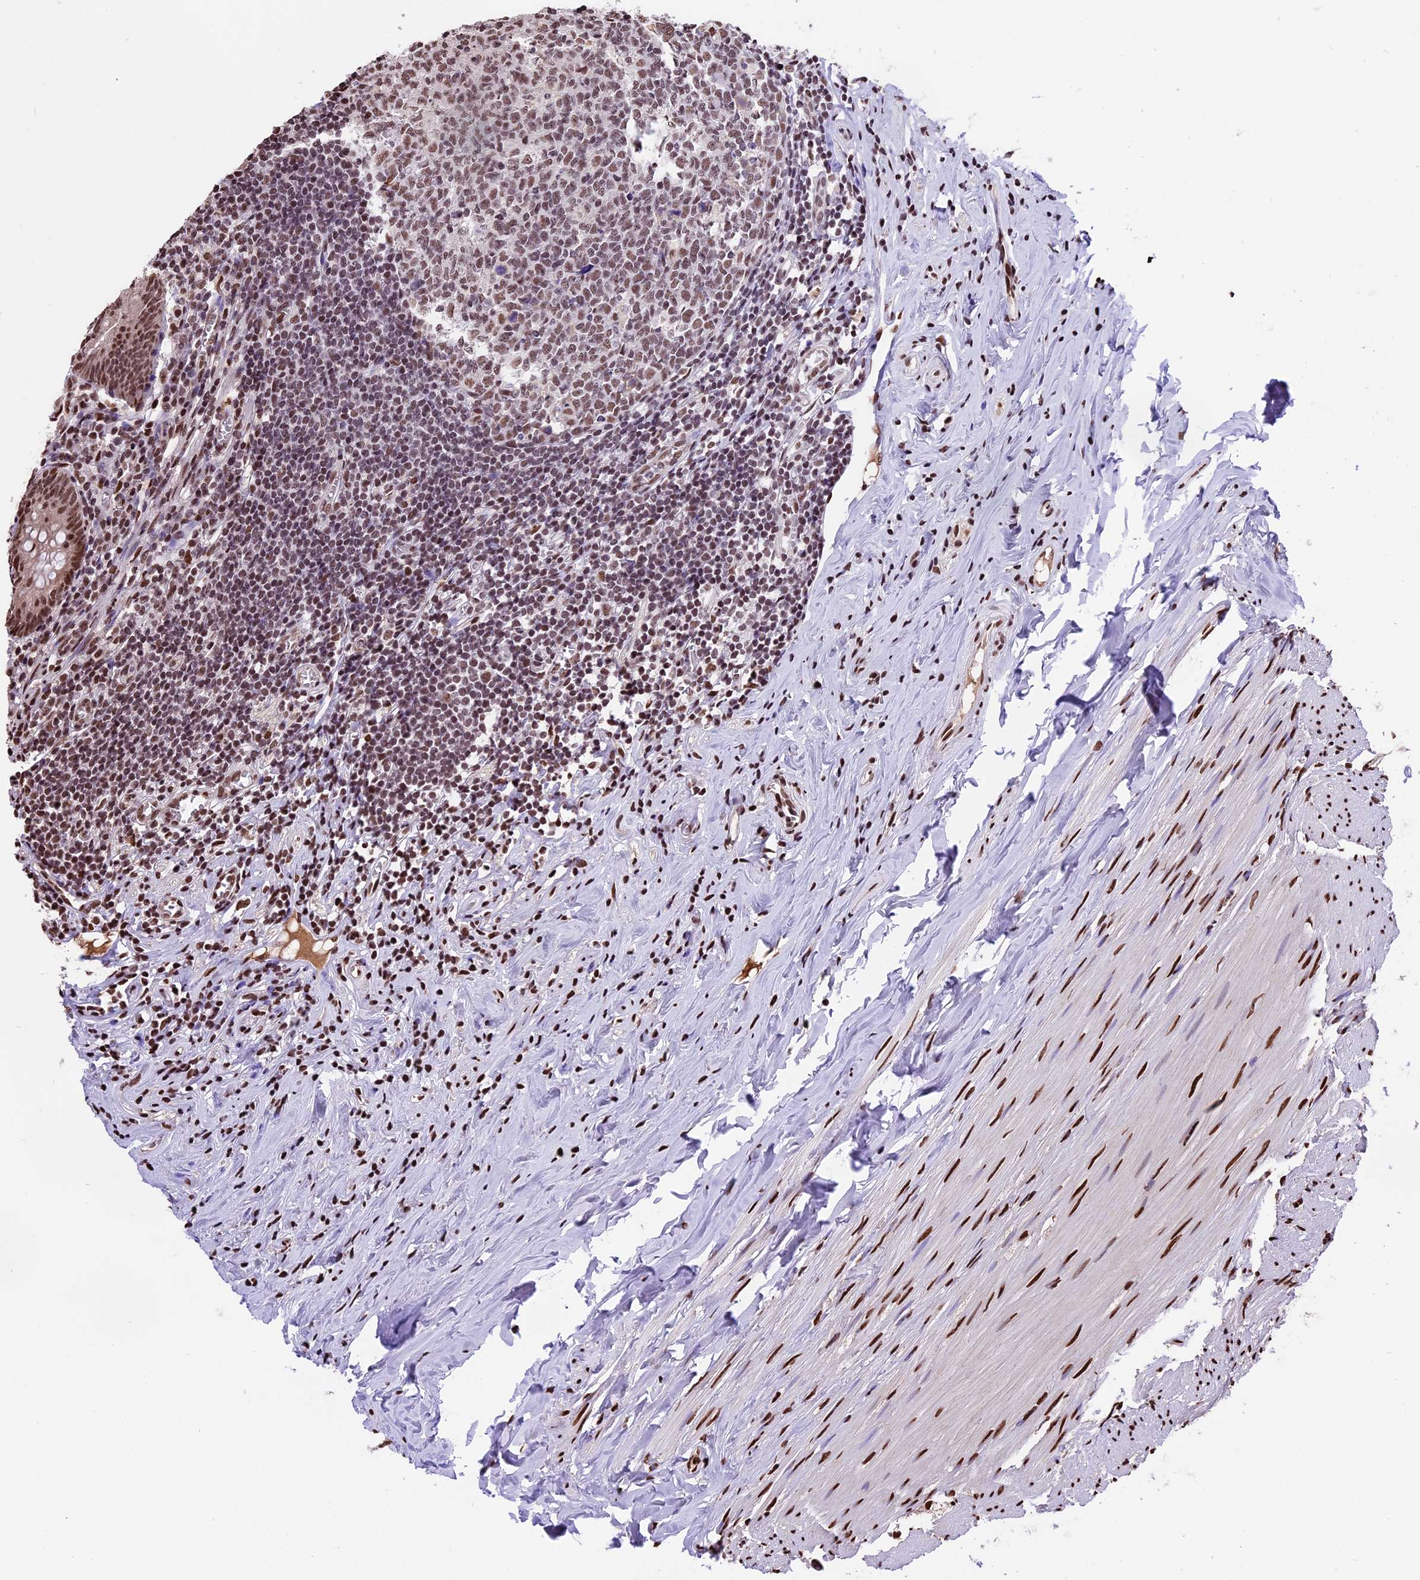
{"staining": {"intensity": "moderate", "quantity": ">75%", "location": "nuclear"}, "tissue": "appendix", "cell_type": "Glandular cells", "image_type": "normal", "snomed": [{"axis": "morphology", "description": "Normal tissue, NOS"}, {"axis": "topography", "description": "Appendix"}], "caption": "Unremarkable appendix shows moderate nuclear expression in about >75% of glandular cells.", "gene": "POLR3E", "patient": {"sex": "female", "age": 51}}